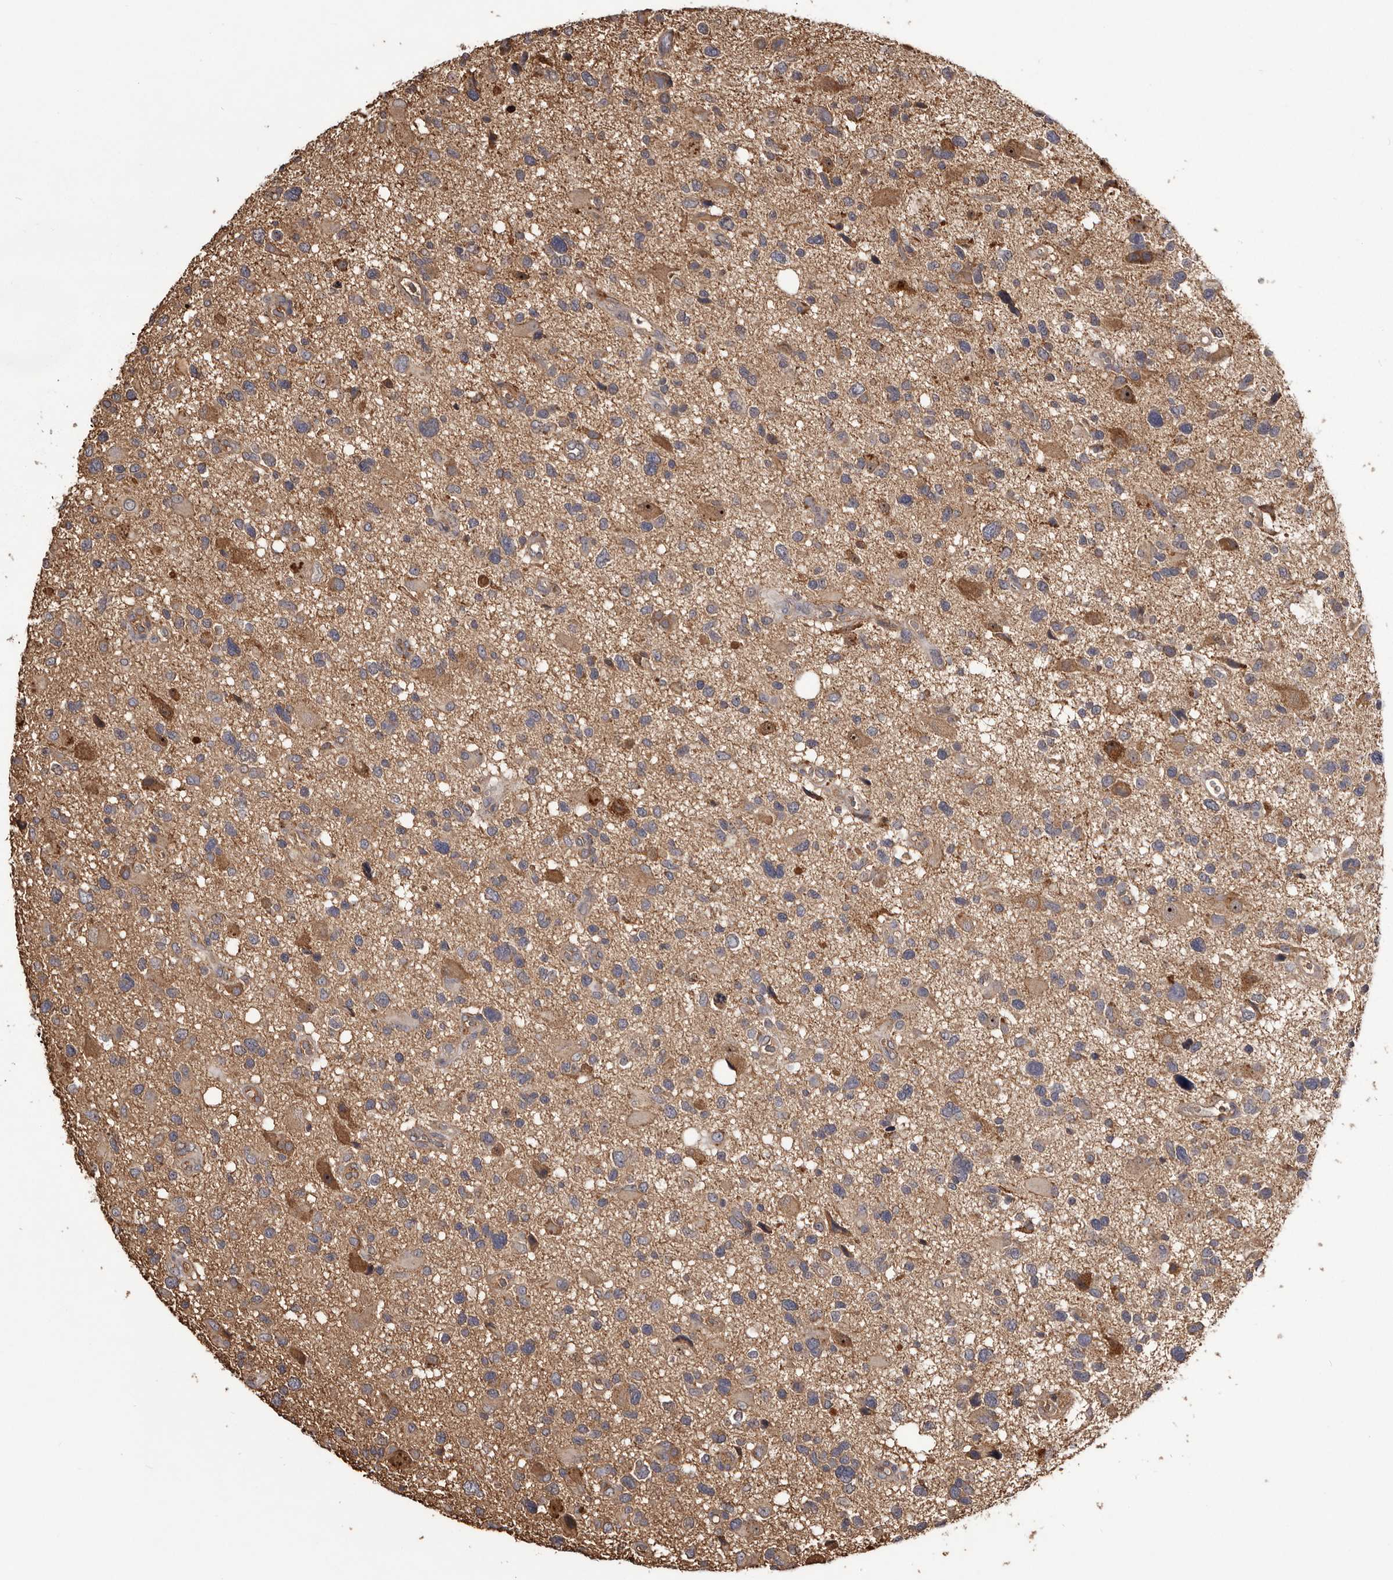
{"staining": {"intensity": "weak", "quantity": ">75%", "location": "cytoplasmic/membranous"}, "tissue": "glioma", "cell_type": "Tumor cells", "image_type": "cancer", "snomed": [{"axis": "morphology", "description": "Glioma, malignant, High grade"}, {"axis": "topography", "description": "Brain"}], "caption": "Protein expression analysis of malignant high-grade glioma shows weak cytoplasmic/membranous positivity in about >75% of tumor cells.", "gene": "CYP1B1", "patient": {"sex": "male", "age": 33}}